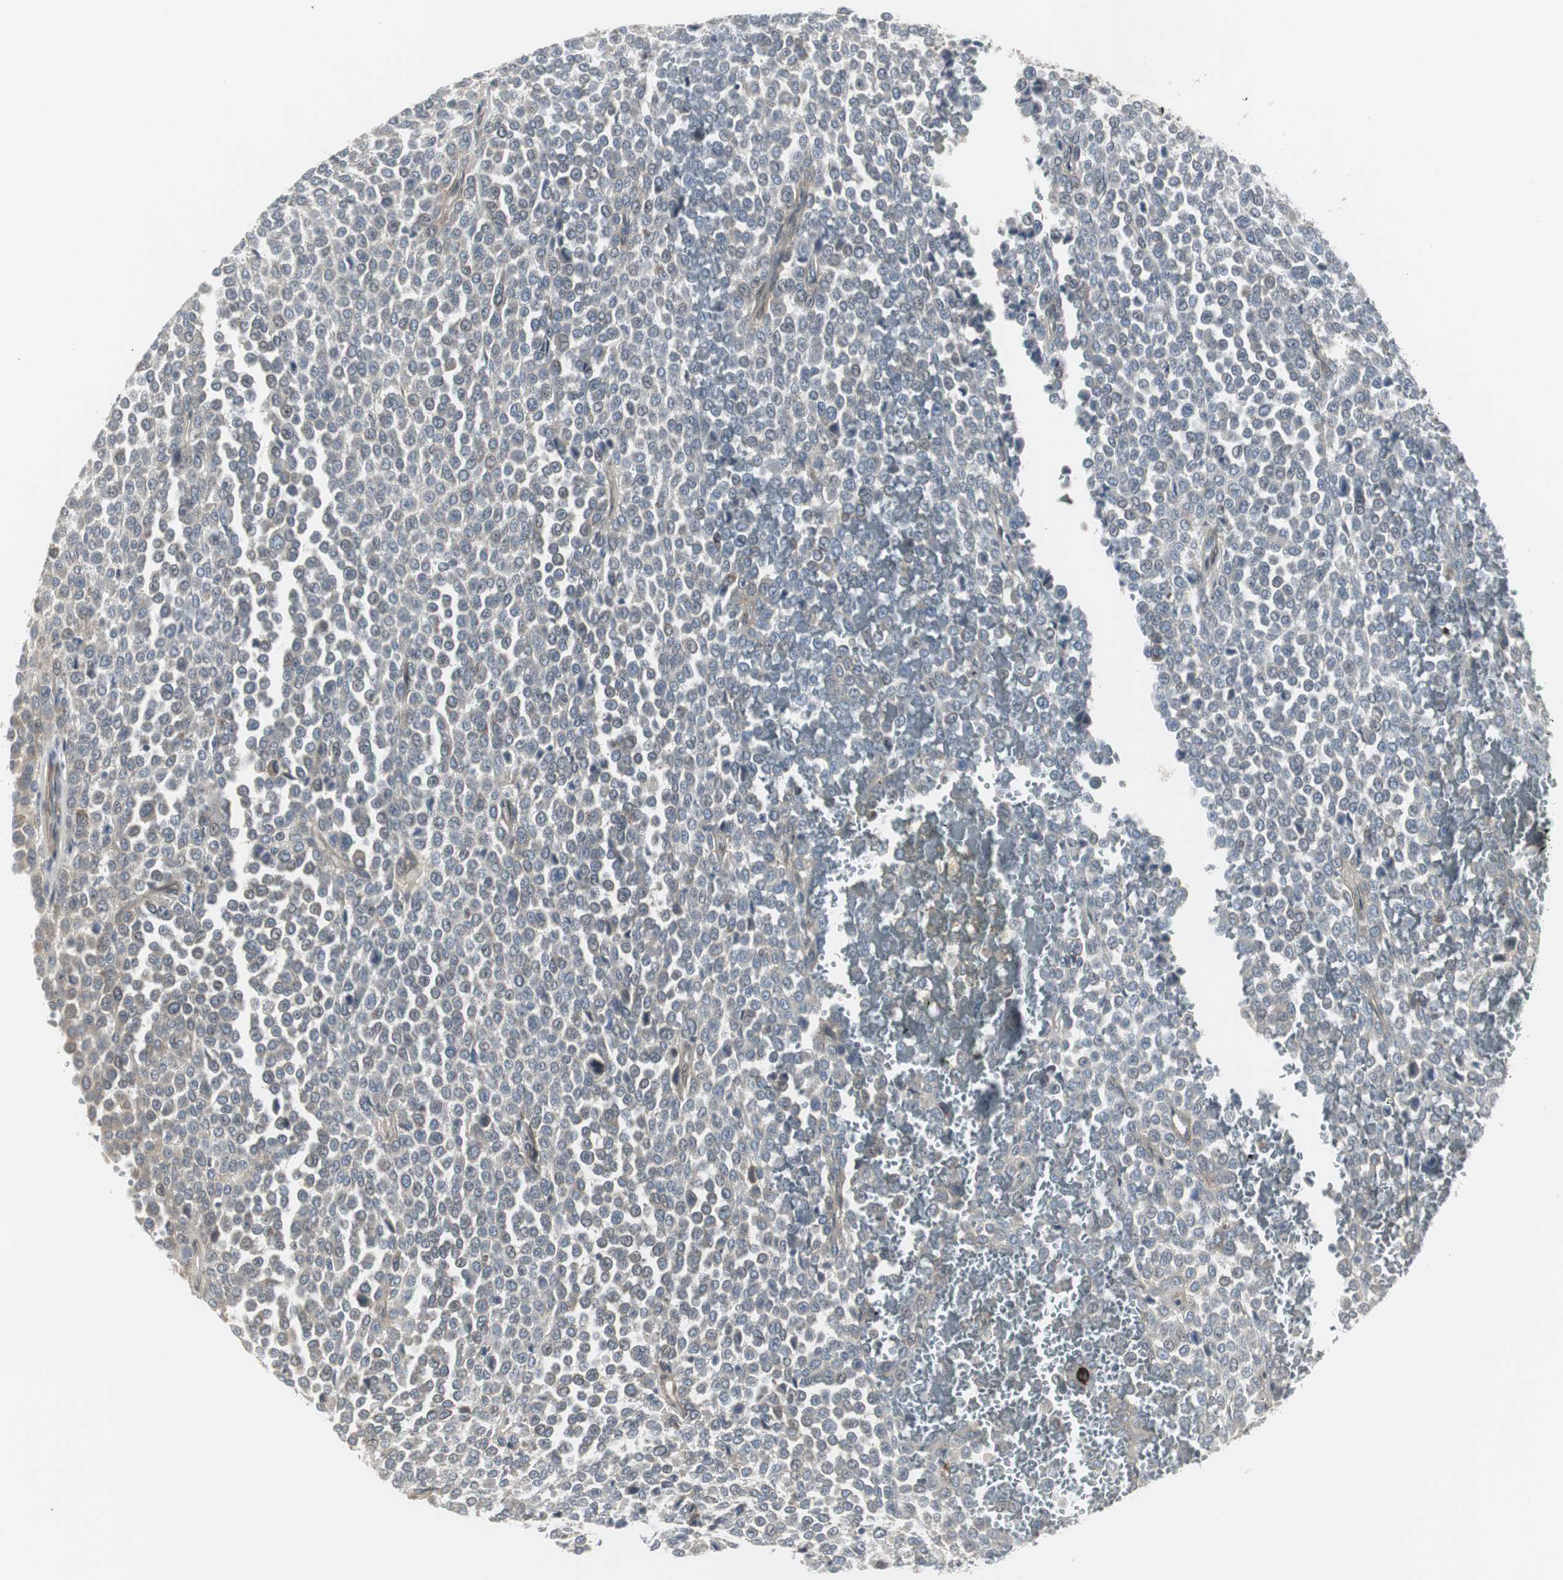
{"staining": {"intensity": "weak", "quantity": "<25%", "location": "cytoplasmic/membranous"}, "tissue": "melanoma", "cell_type": "Tumor cells", "image_type": "cancer", "snomed": [{"axis": "morphology", "description": "Malignant melanoma, Metastatic site"}, {"axis": "topography", "description": "Pancreas"}], "caption": "IHC micrograph of neoplastic tissue: melanoma stained with DAB exhibits no significant protein expression in tumor cells.", "gene": "SCYL3", "patient": {"sex": "female", "age": 30}}